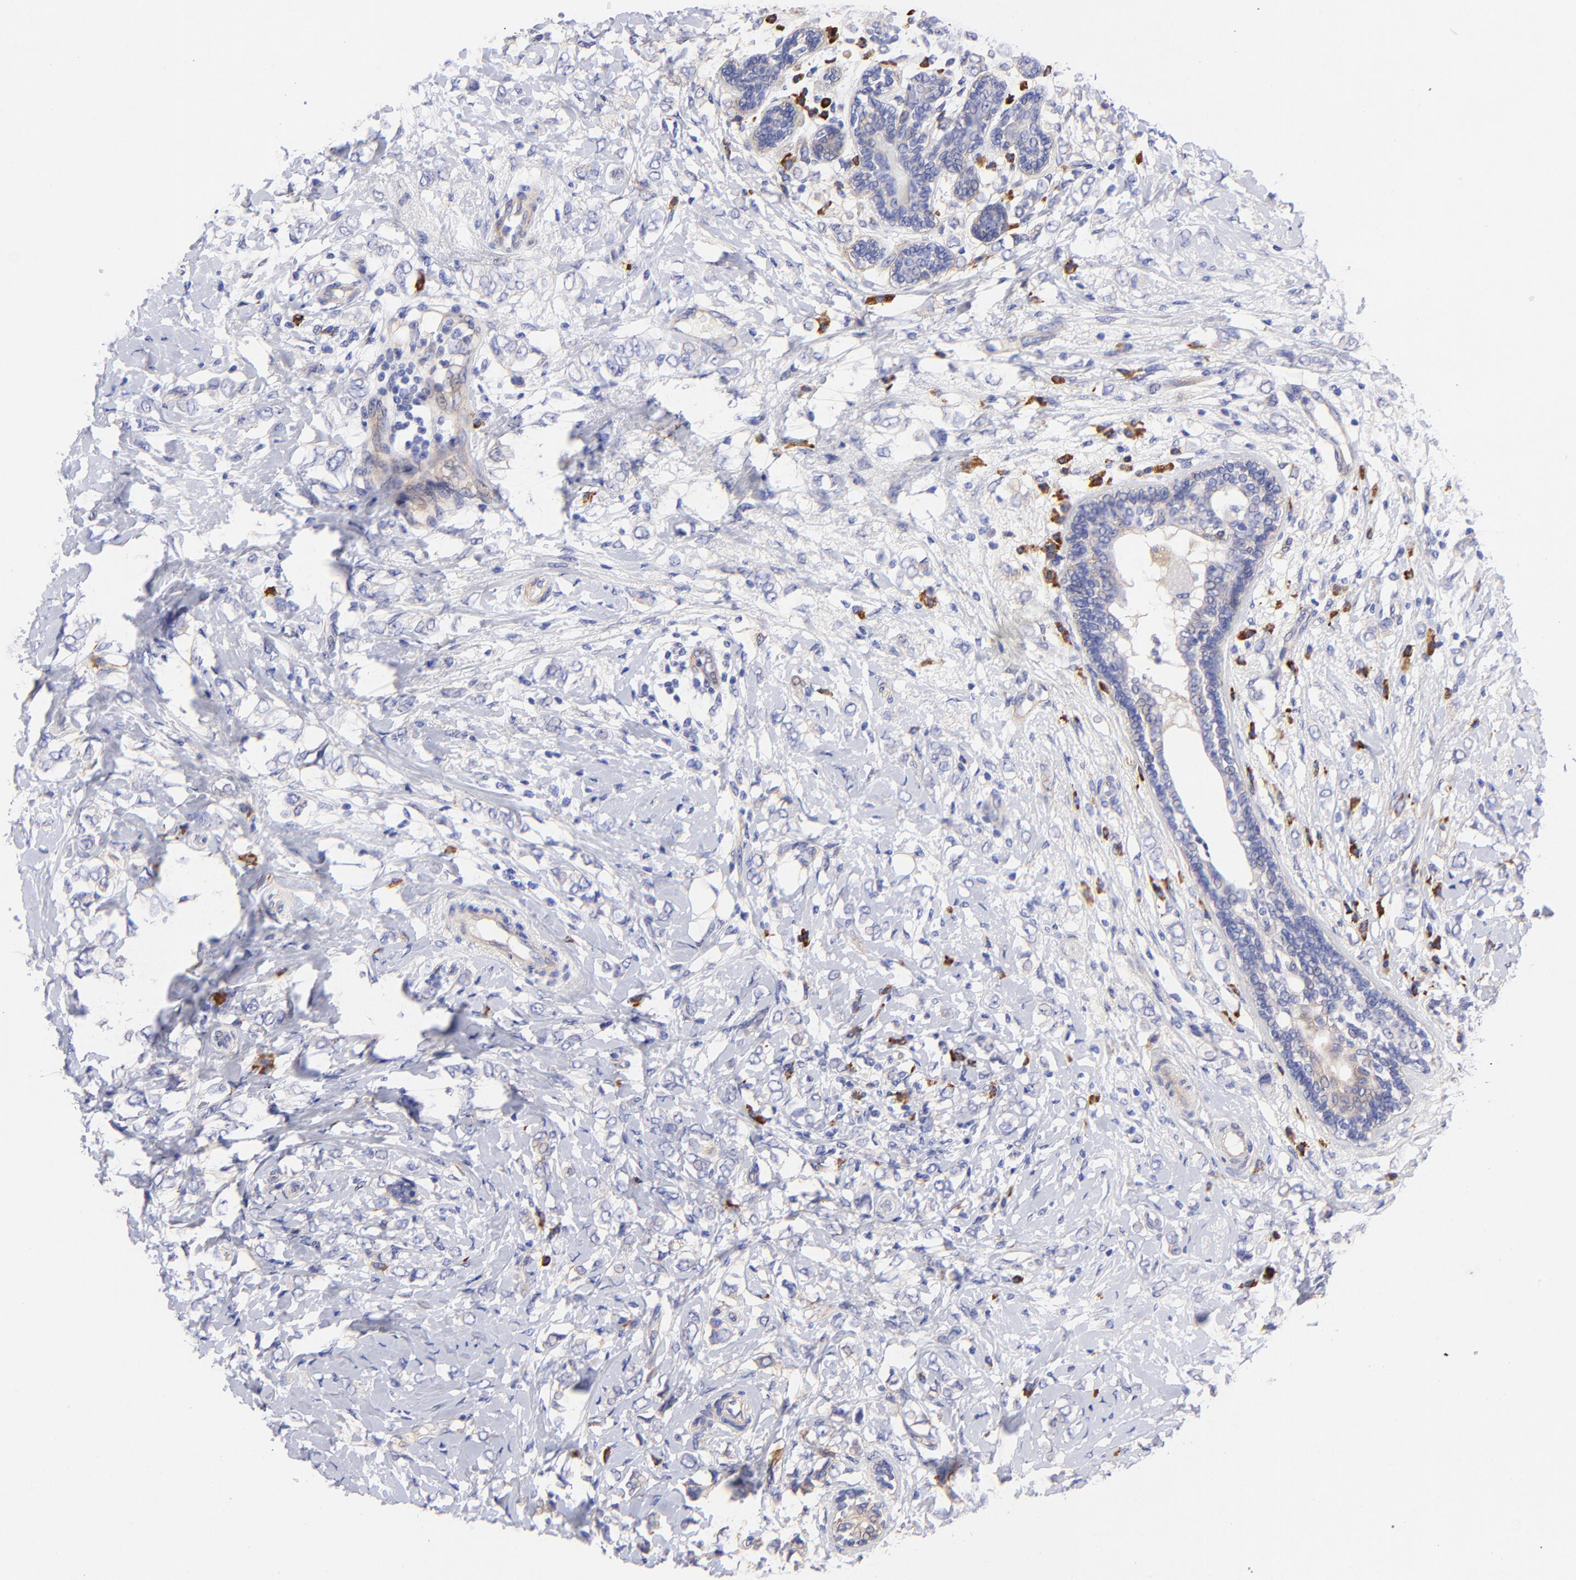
{"staining": {"intensity": "negative", "quantity": "none", "location": "none"}, "tissue": "breast cancer", "cell_type": "Tumor cells", "image_type": "cancer", "snomed": [{"axis": "morphology", "description": "Normal tissue, NOS"}, {"axis": "morphology", "description": "Lobular carcinoma"}, {"axis": "topography", "description": "Breast"}], "caption": "A high-resolution micrograph shows IHC staining of breast lobular carcinoma, which exhibits no significant expression in tumor cells. Nuclei are stained in blue.", "gene": "PPFIBP1", "patient": {"sex": "female", "age": 47}}